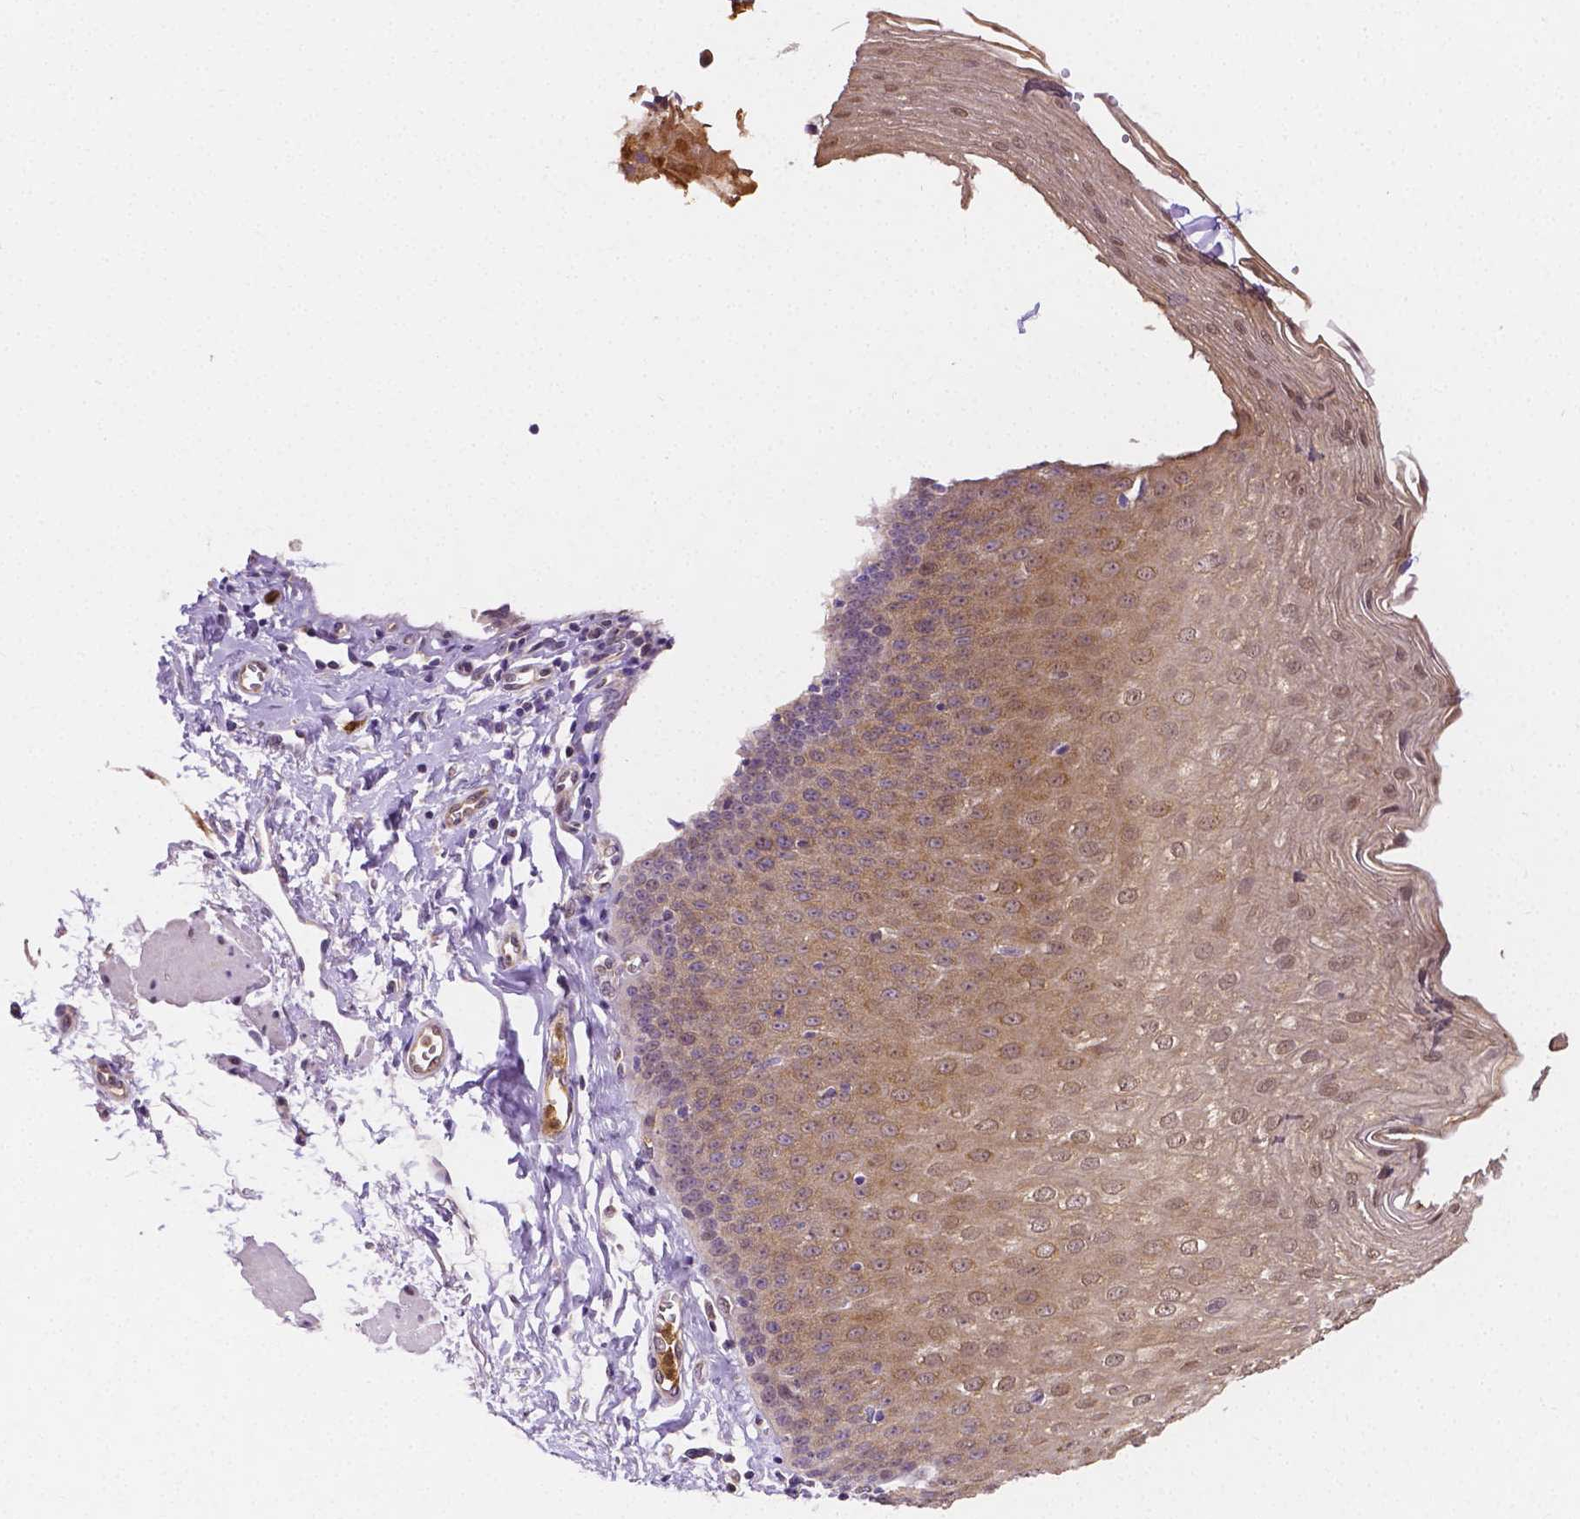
{"staining": {"intensity": "weak", "quantity": "25%-75%", "location": "cytoplasmic/membranous"}, "tissue": "esophagus", "cell_type": "Squamous epithelial cells", "image_type": "normal", "snomed": [{"axis": "morphology", "description": "Normal tissue, NOS"}, {"axis": "topography", "description": "Esophagus"}], "caption": "Esophagus stained with DAB (3,3'-diaminobenzidine) immunohistochemistry demonstrates low levels of weak cytoplasmic/membranous positivity in approximately 25%-75% of squamous epithelial cells. Nuclei are stained in blue.", "gene": "ZNRD2", "patient": {"sex": "female", "age": 81}}